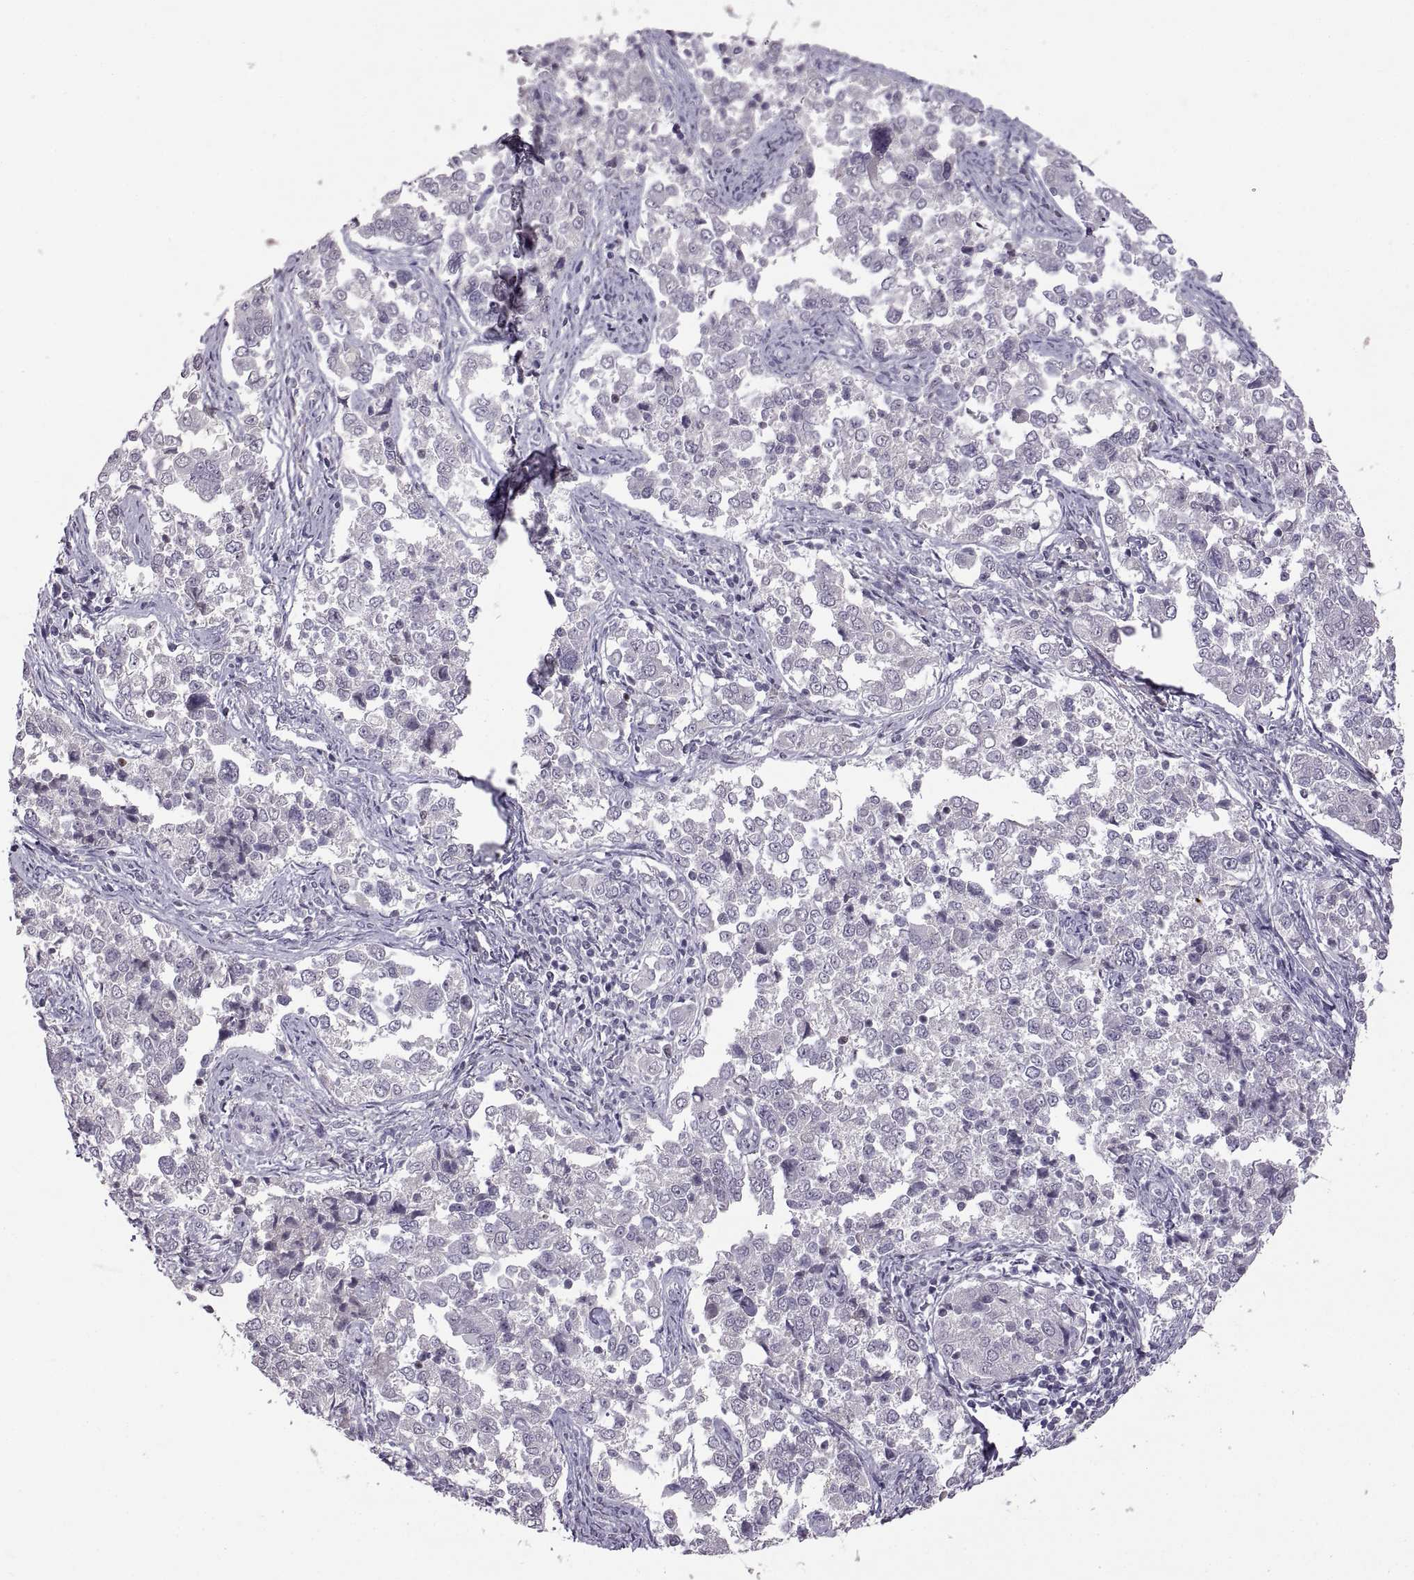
{"staining": {"intensity": "negative", "quantity": "none", "location": "none"}, "tissue": "endometrial cancer", "cell_type": "Tumor cells", "image_type": "cancer", "snomed": [{"axis": "morphology", "description": "Adenocarcinoma, NOS"}, {"axis": "topography", "description": "Endometrium"}], "caption": "This is a photomicrograph of IHC staining of adenocarcinoma (endometrial), which shows no staining in tumor cells.", "gene": "NEK2", "patient": {"sex": "female", "age": 43}}